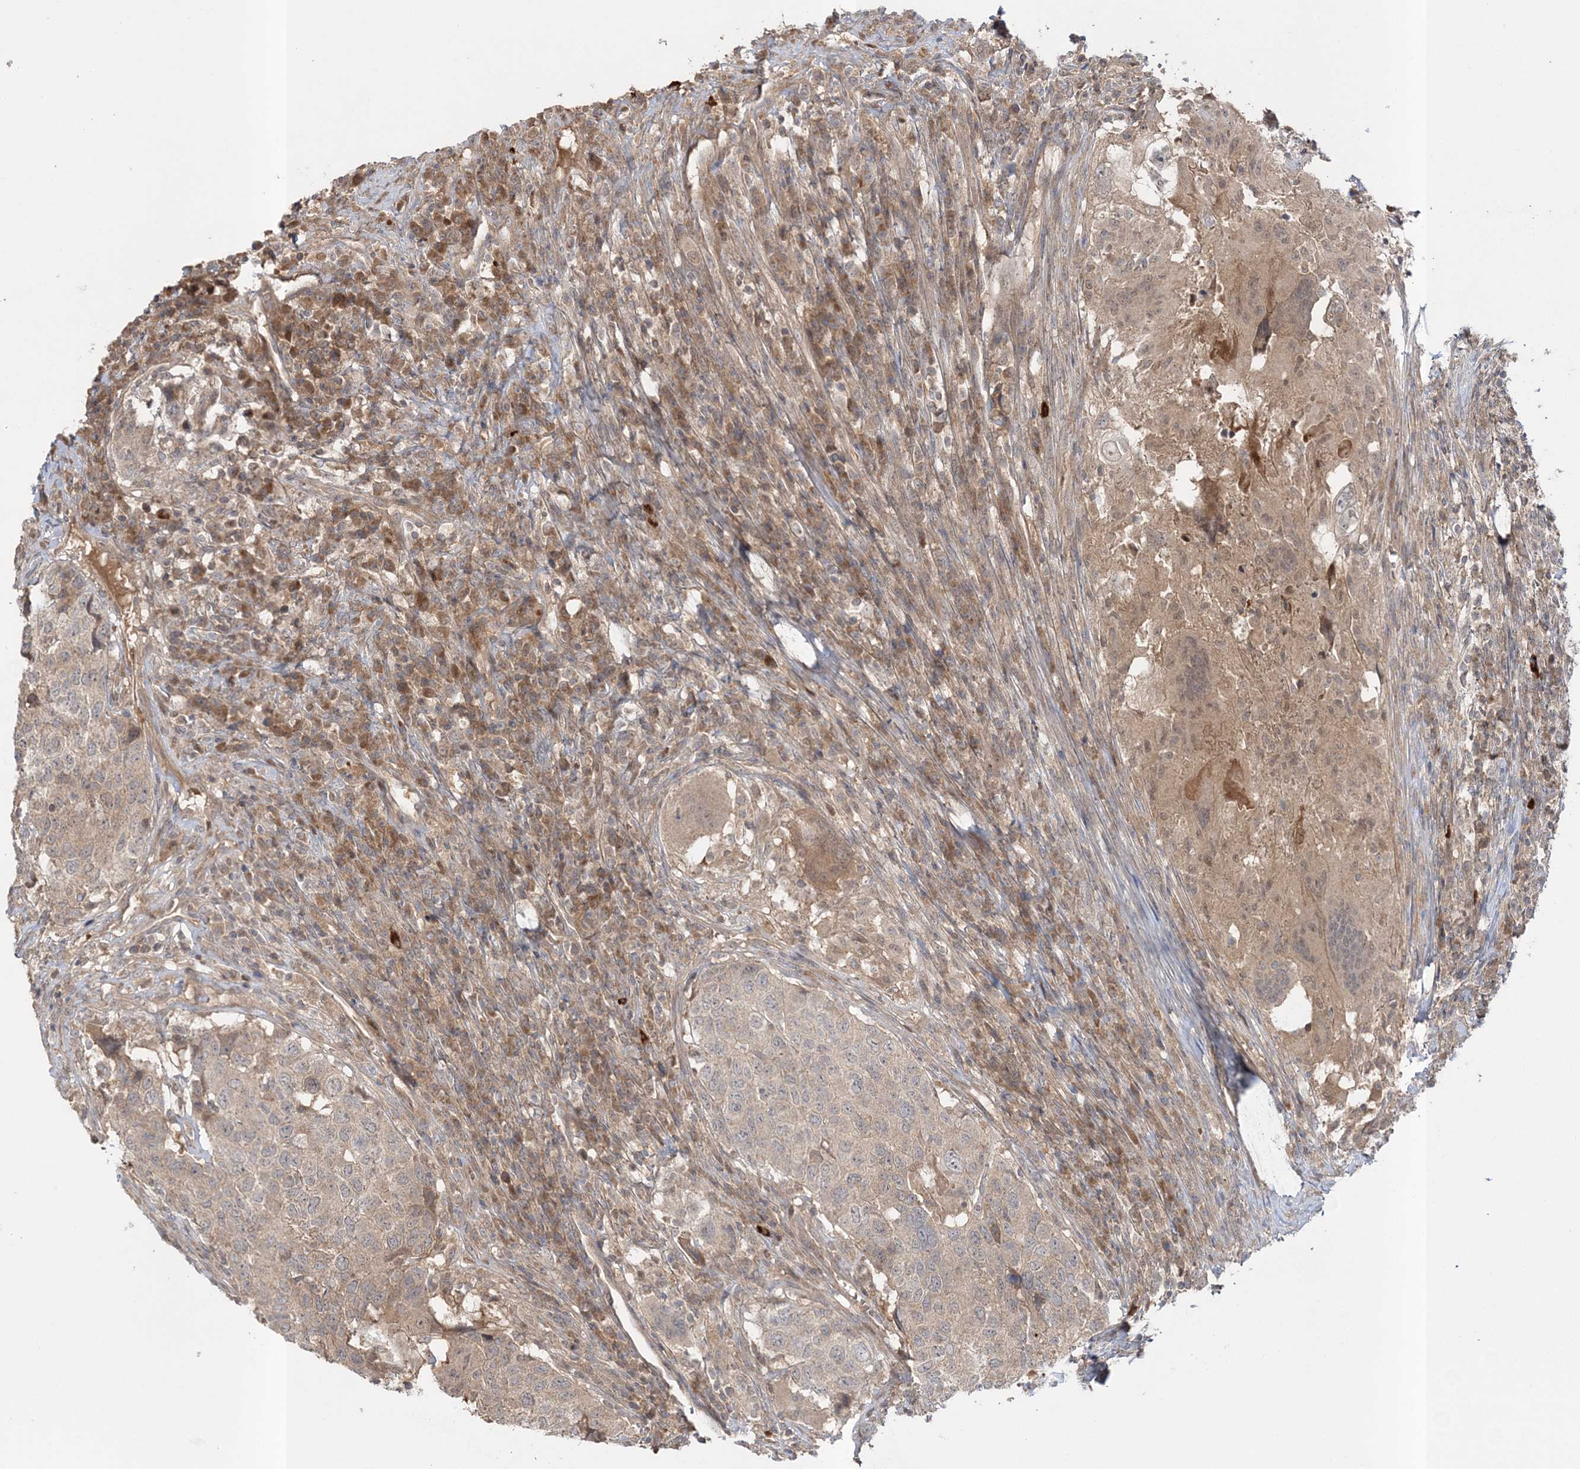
{"staining": {"intensity": "weak", "quantity": ">75%", "location": "cytoplasmic/membranous"}, "tissue": "head and neck cancer", "cell_type": "Tumor cells", "image_type": "cancer", "snomed": [{"axis": "morphology", "description": "Squamous cell carcinoma, NOS"}, {"axis": "topography", "description": "Head-Neck"}], "caption": "This image shows immunohistochemistry (IHC) staining of human squamous cell carcinoma (head and neck), with low weak cytoplasmic/membranous expression in about >75% of tumor cells.", "gene": "MOCS2", "patient": {"sex": "male", "age": 66}}